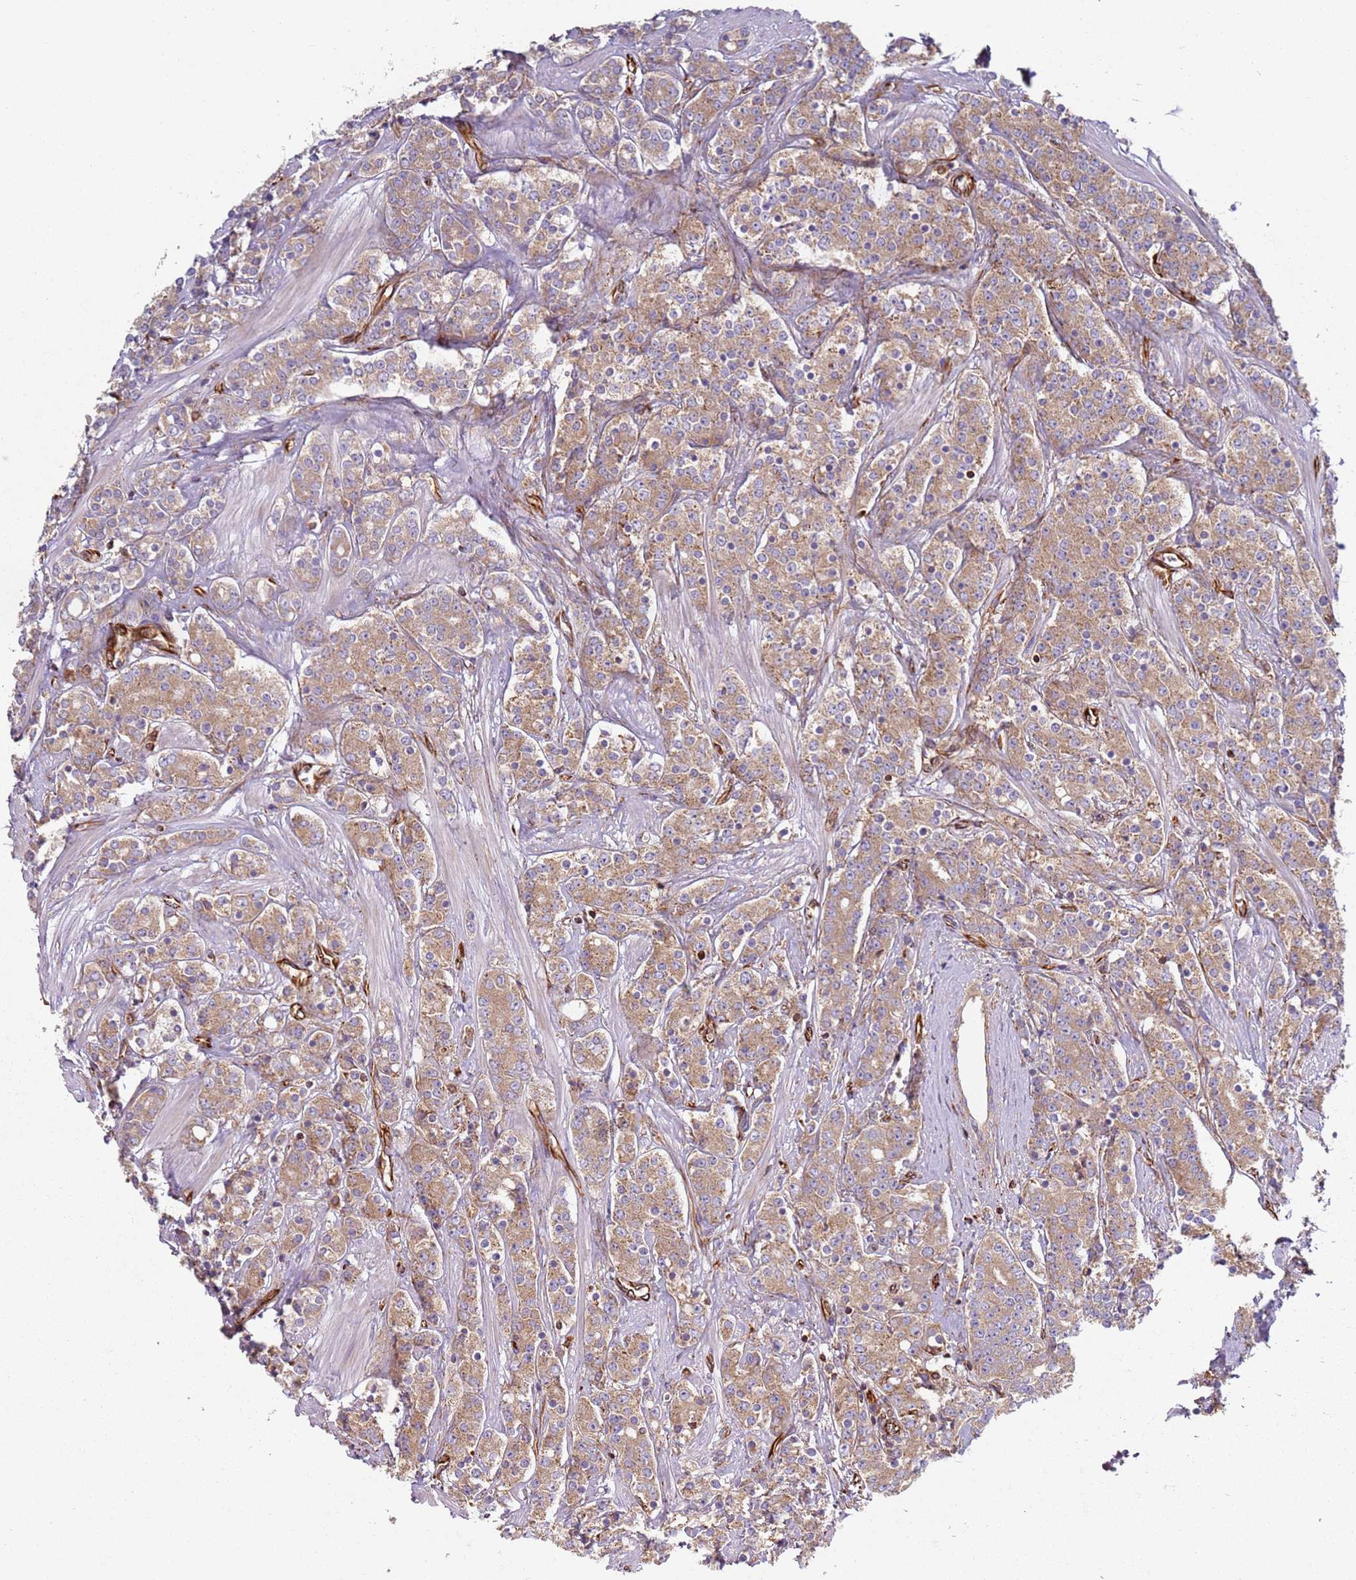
{"staining": {"intensity": "moderate", "quantity": ">75%", "location": "cytoplasmic/membranous"}, "tissue": "prostate cancer", "cell_type": "Tumor cells", "image_type": "cancer", "snomed": [{"axis": "morphology", "description": "Adenocarcinoma, High grade"}, {"axis": "topography", "description": "Prostate"}], "caption": "Immunohistochemistry of human prostate cancer displays medium levels of moderate cytoplasmic/membranous staining in about >75% of tumor cells.", "gene": "SNAPIN", "patient": {"sex": "male", "age": 62}}